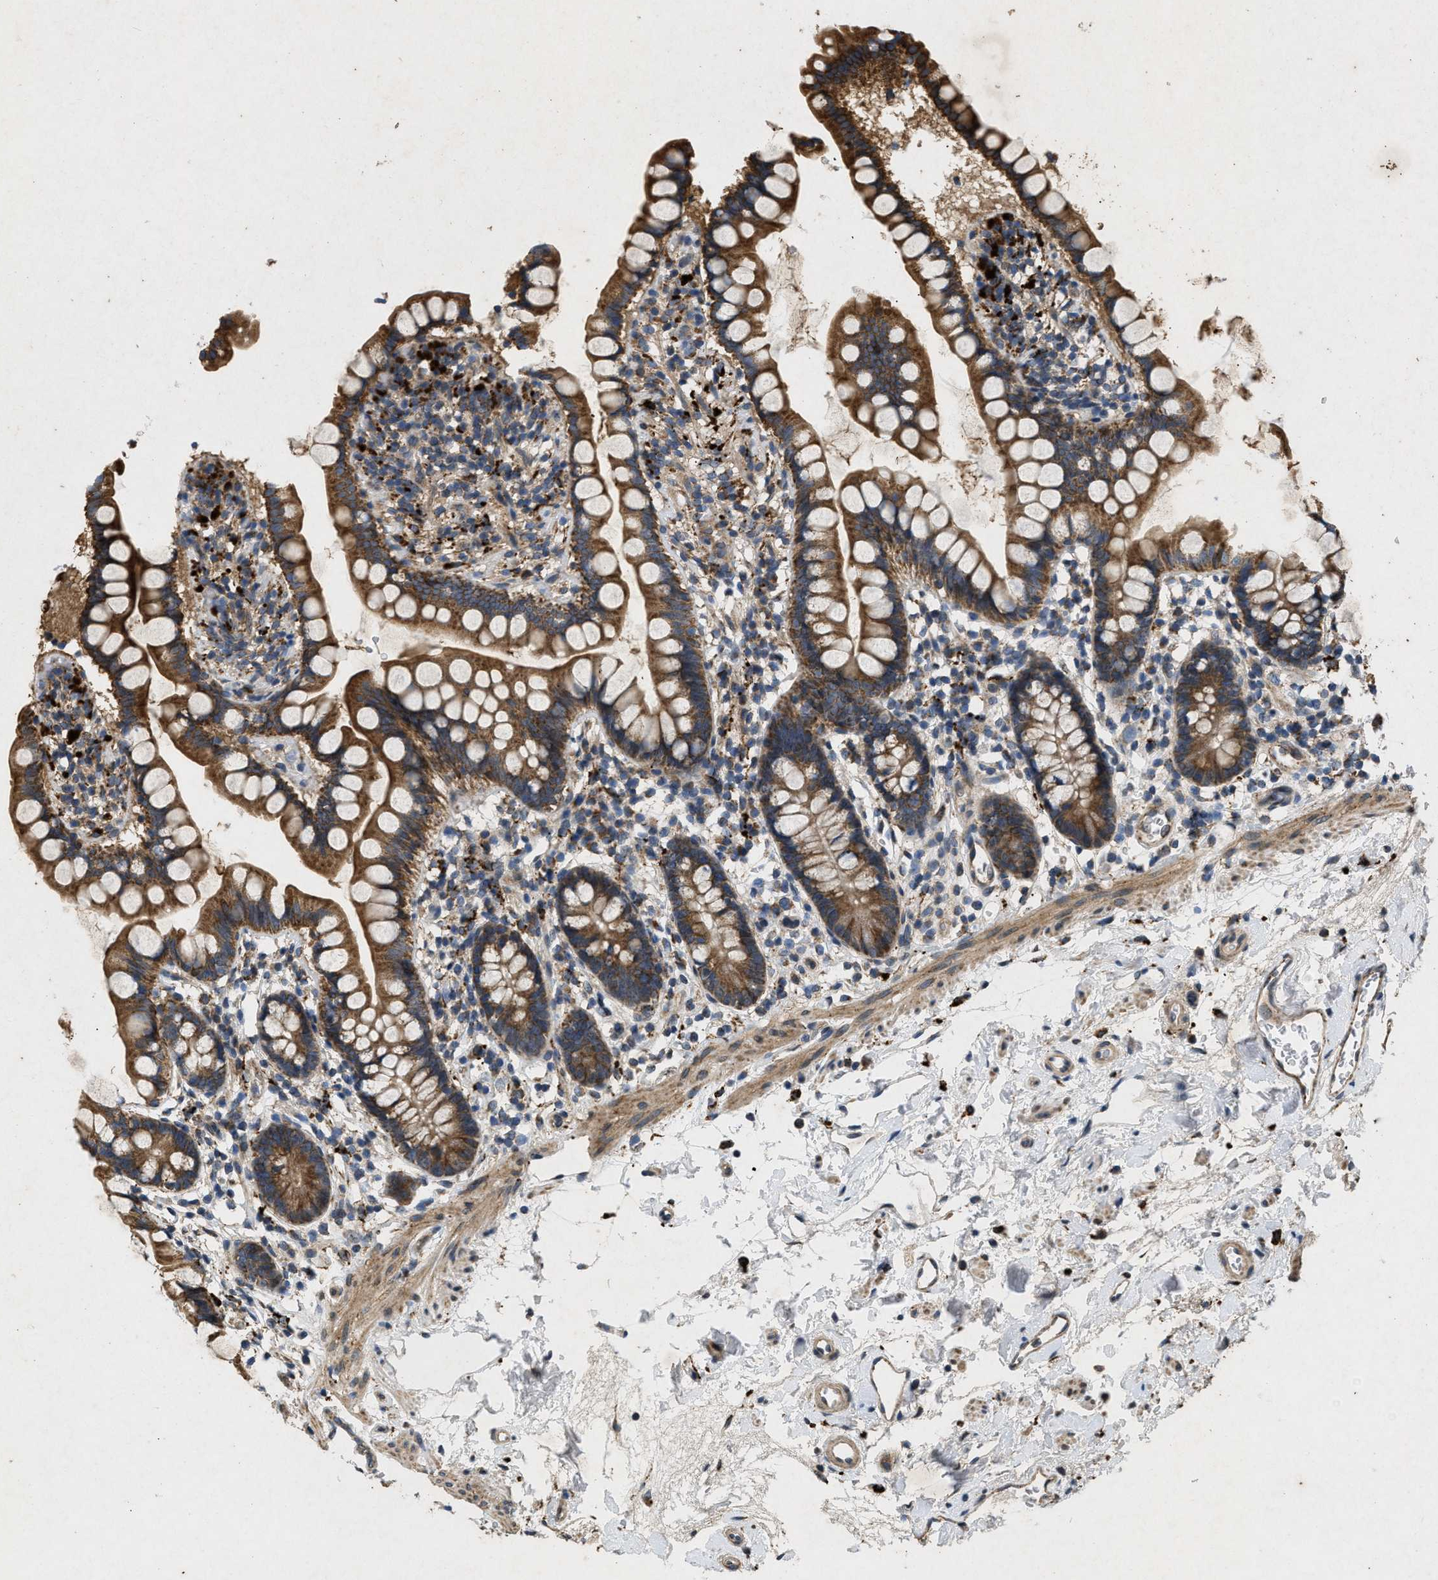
{"staining": {"intensity": "strong", "quantity": ">75%", "location": "cytoplasmic/membranous"}, "tissue": "small intestine", "cell_type": "Glandular cells", "image_type": "normal", "snomed": [{"axis": "morphology", "description": "Normal tissue, NOS"}, {"axis": "topography", "description": "Small intestine"}], "caption": "Immunohistochemistry (IHC) photomicrograph of benign human small intestine stained for a protein (brown), which shows high levels of strong cytoplasmic/membranous expression in approximately >75% of glandular cells.", "gene": "PRKG2", "patient": {"sex": "female", "age": 84}}